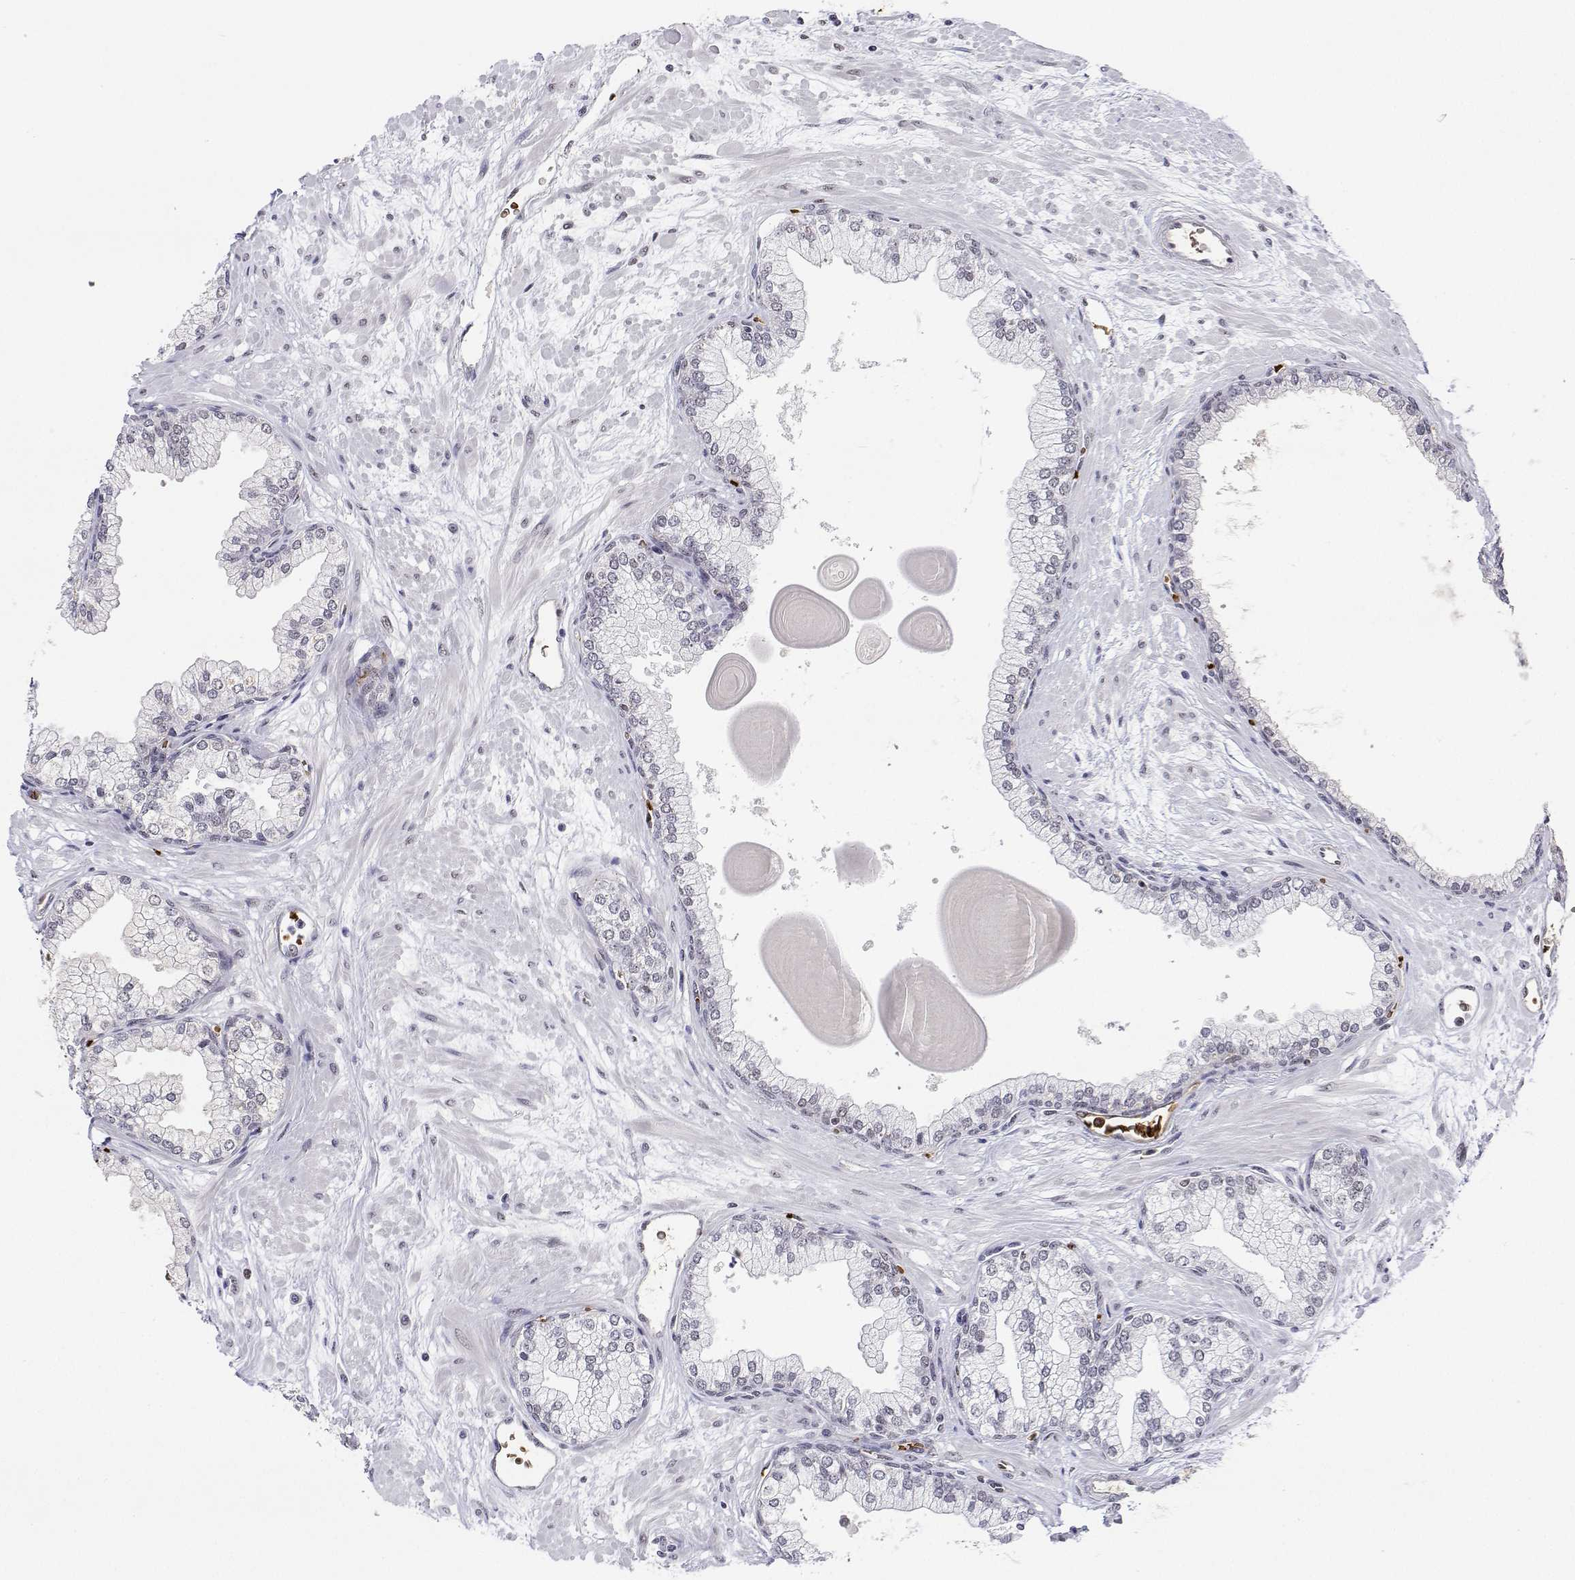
{"staining": {"intensity": "moderate", "quantity": "25%-75%", "location": "nuclear"}, "tissue": "prostate", "cell_type": "Glandular cells", "image_type": "normal", "snomed": [{"axis": "morphology", "description": "Normal tissue, NOS"}, {"axis": "topography", "description": "Prostate"}, {"axis": "topography", "description": "Peripheral nerve tissue"}], "caption": "Immunohistochemical staining of benign prostate demonstrates medium levels of moderate nuclear positivity in approximately 25%-75% of glandular cells. The staining was performed using DAB to visualize the protein expression in brown, while the nuclei were stained in blue with hematoxylin (Magnification: 20x).", "gene": "ADAR", "patient": {"sex": "male", "age": 61}}